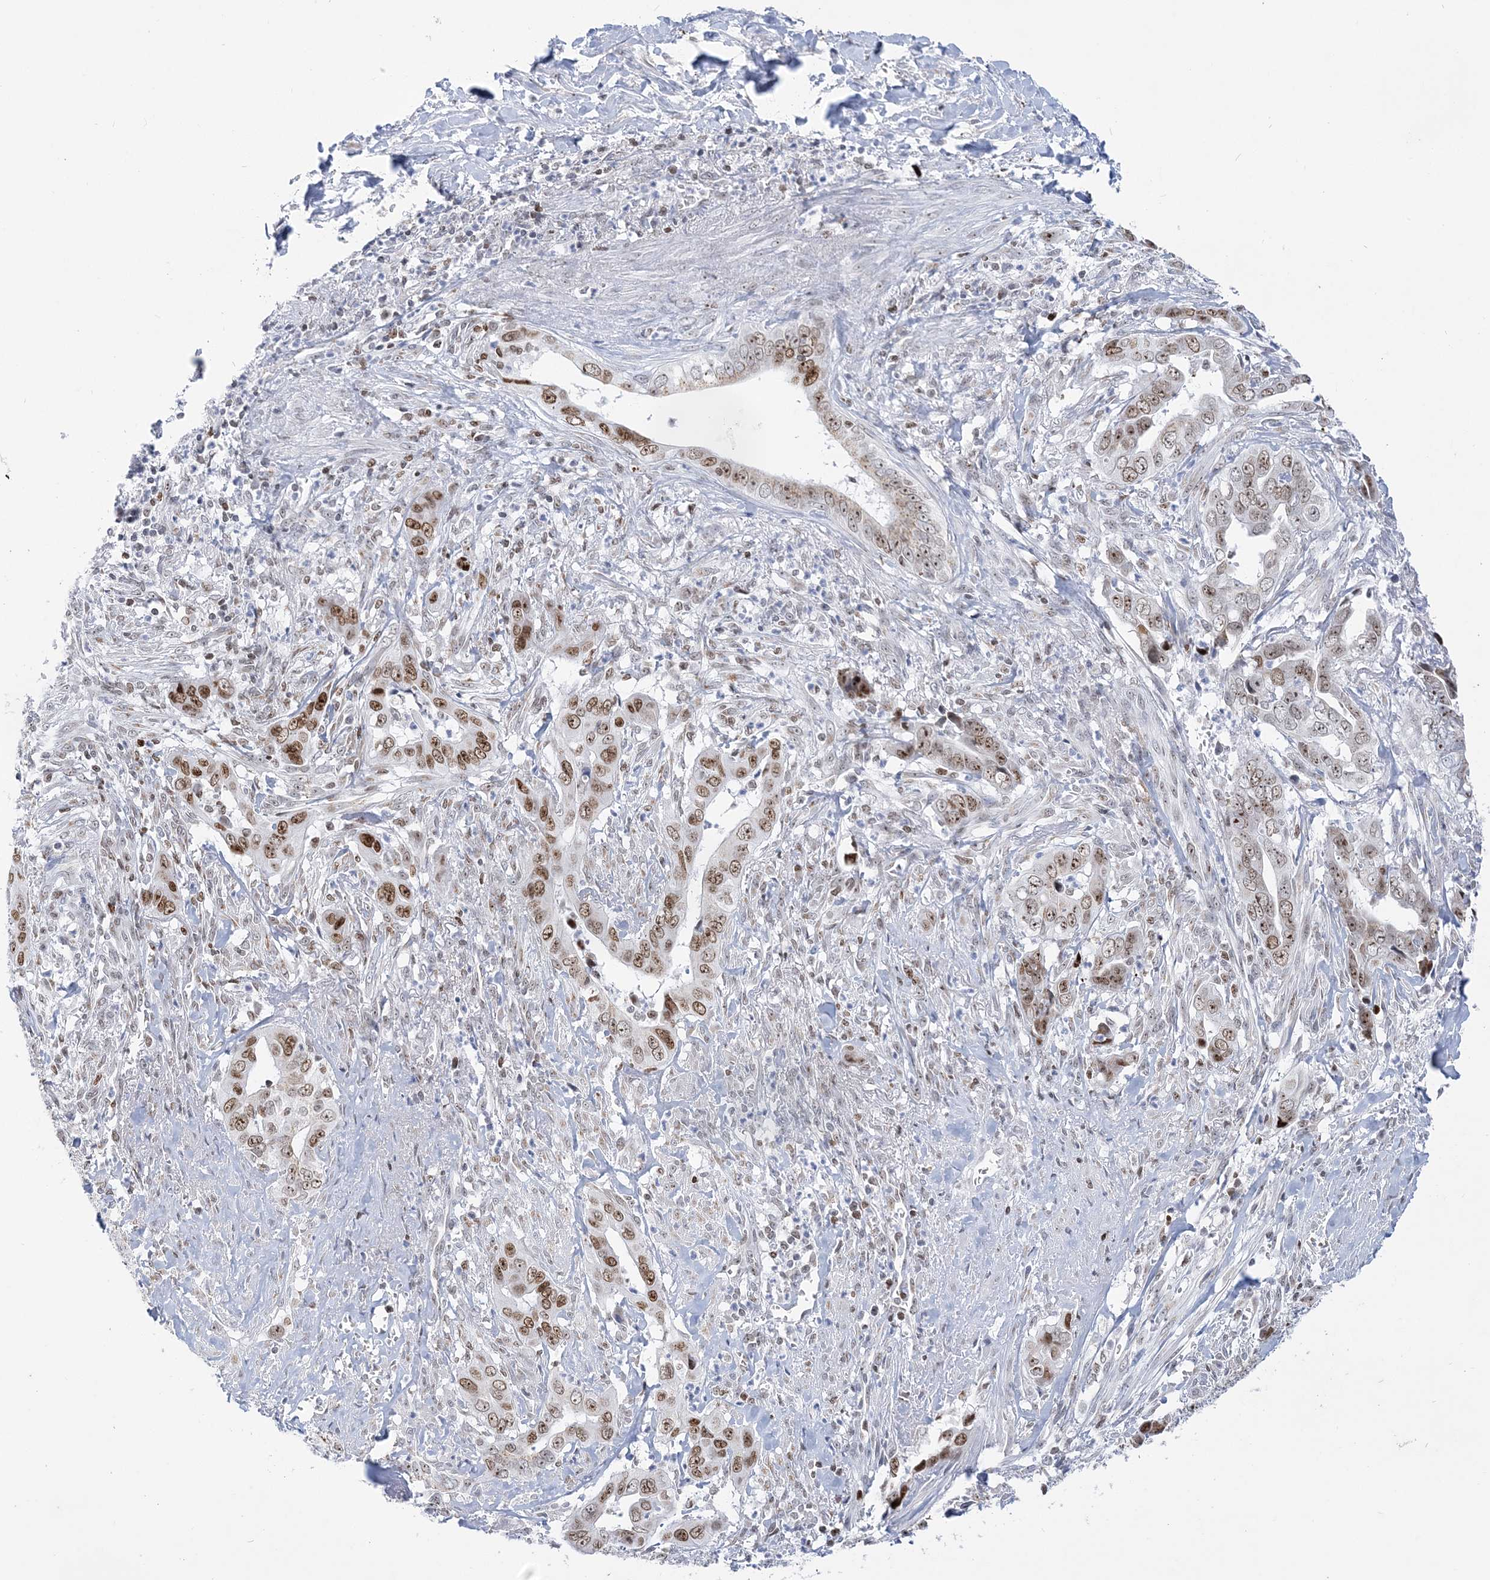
{"staining": {"intensity": "moderate", "quantity": ">75%", "location": "nuclear"}, "tissue": "liver cancer", "cell_type": "Tumor cells", "image_type": "cancer", "snomed": [{"axis": "morphology", "description": "Cholangiocarcinoma"}, {"axis": "topography", "description": "Liver"}], "caption": "Protein expression analysis of liver cholangiocarcinoma displays moderate nuclear staining in approximately >75% of tumor cells.", "gene": "DDX21", "patient": {"sex": "female", "age": 79}}